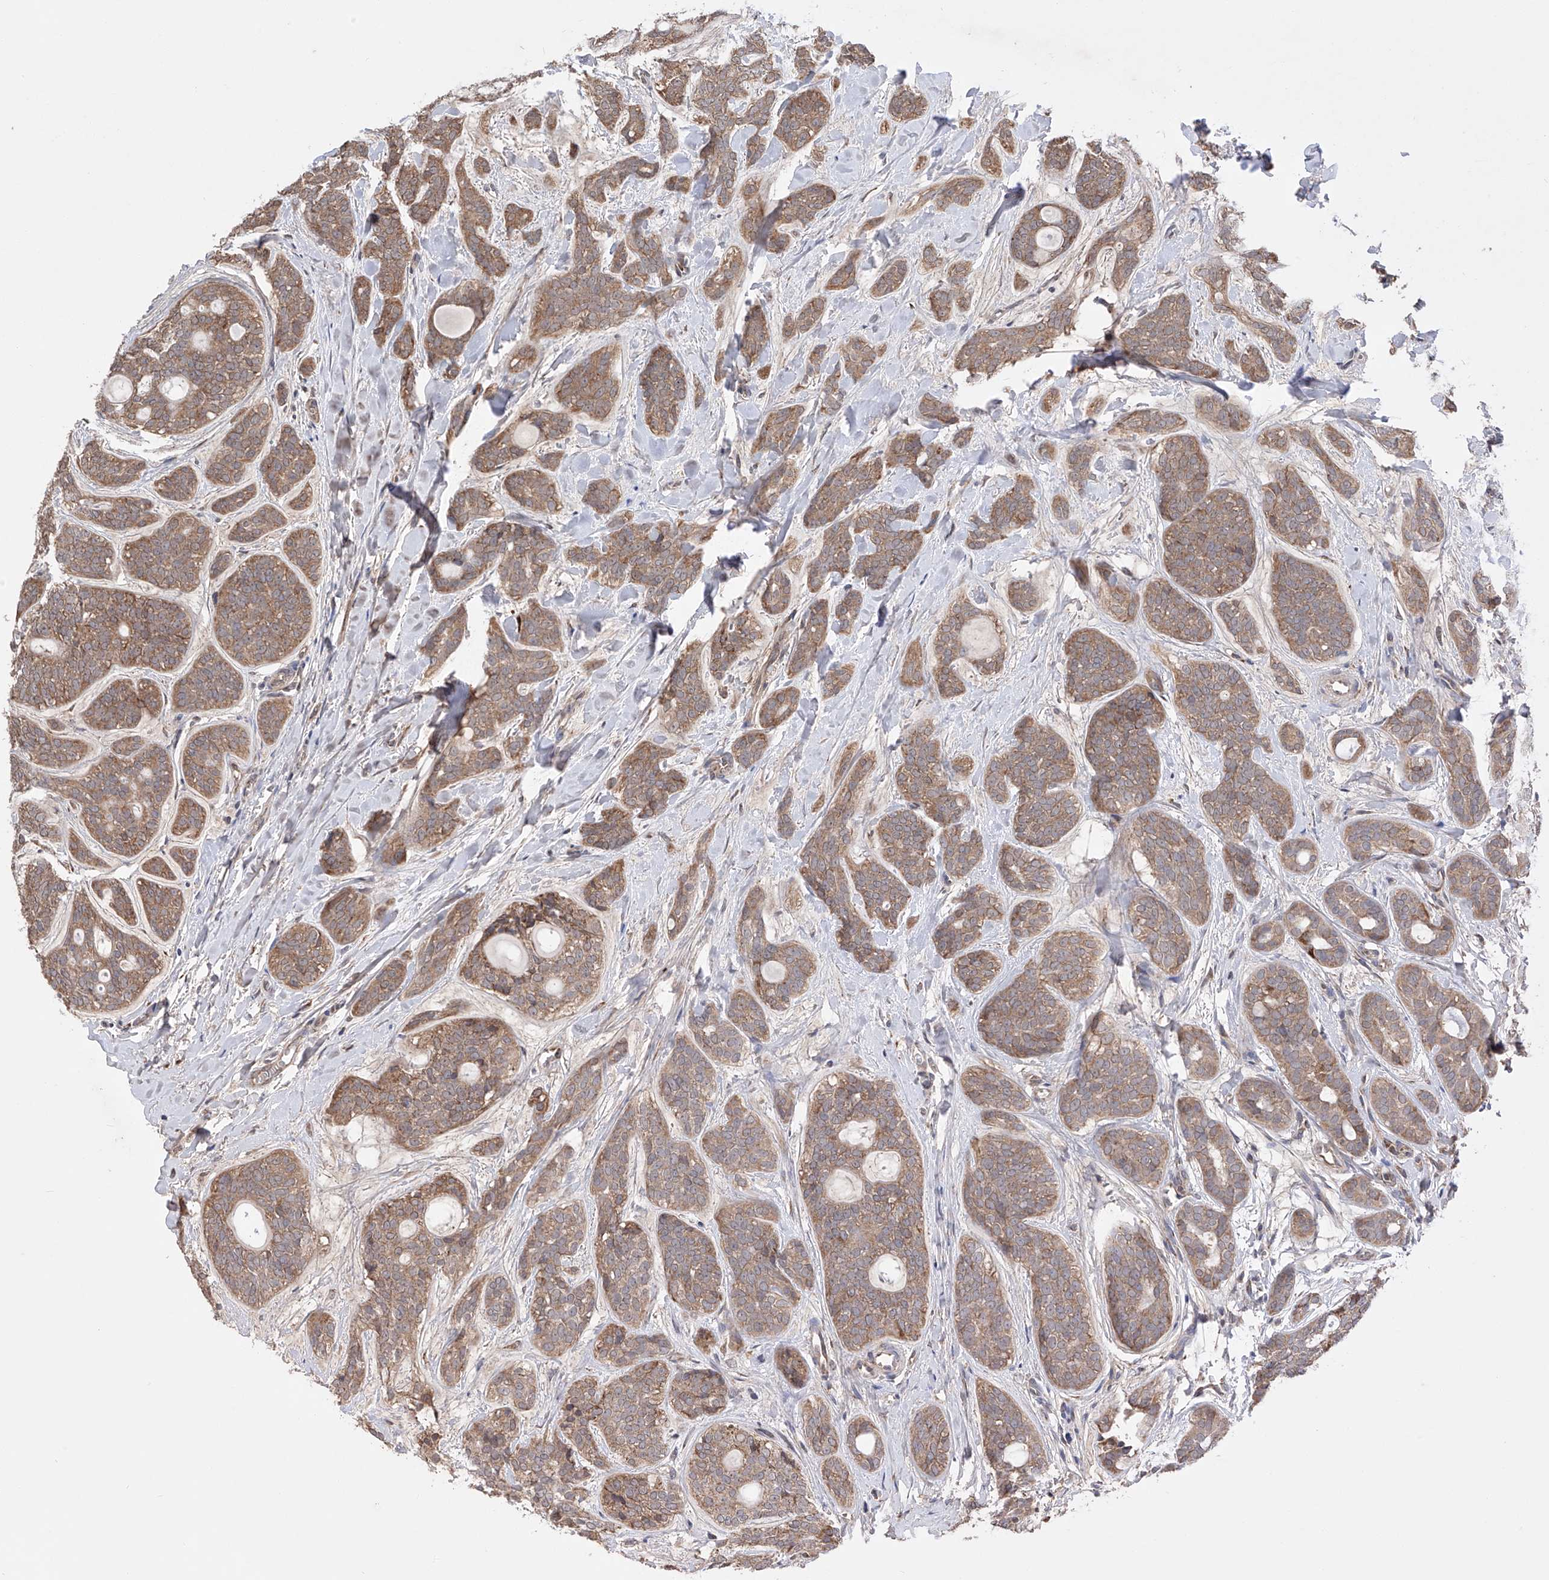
{"staining": {"intensity": "moderate", "quantity": ">75%", "location": "cytoplasmic/membranous"}, "tissue": "head and neck cancer", "cell_type": "Tumor cells", "image_type": "cancer", "snomed": [{"axis": "morphology", "description": "Adenocarcinoma, NOS"}, {"axis": "topography", "description": "Head-Neck"}], "caption": "Protein analysis of adenocarcinoma (head and neck) tissue displays moderate cytoplasmic/membranous staining in approximately >75% of tumor cells.", "gene": "SDHAF4", "patient": {"sex": "male", "age": 66}}